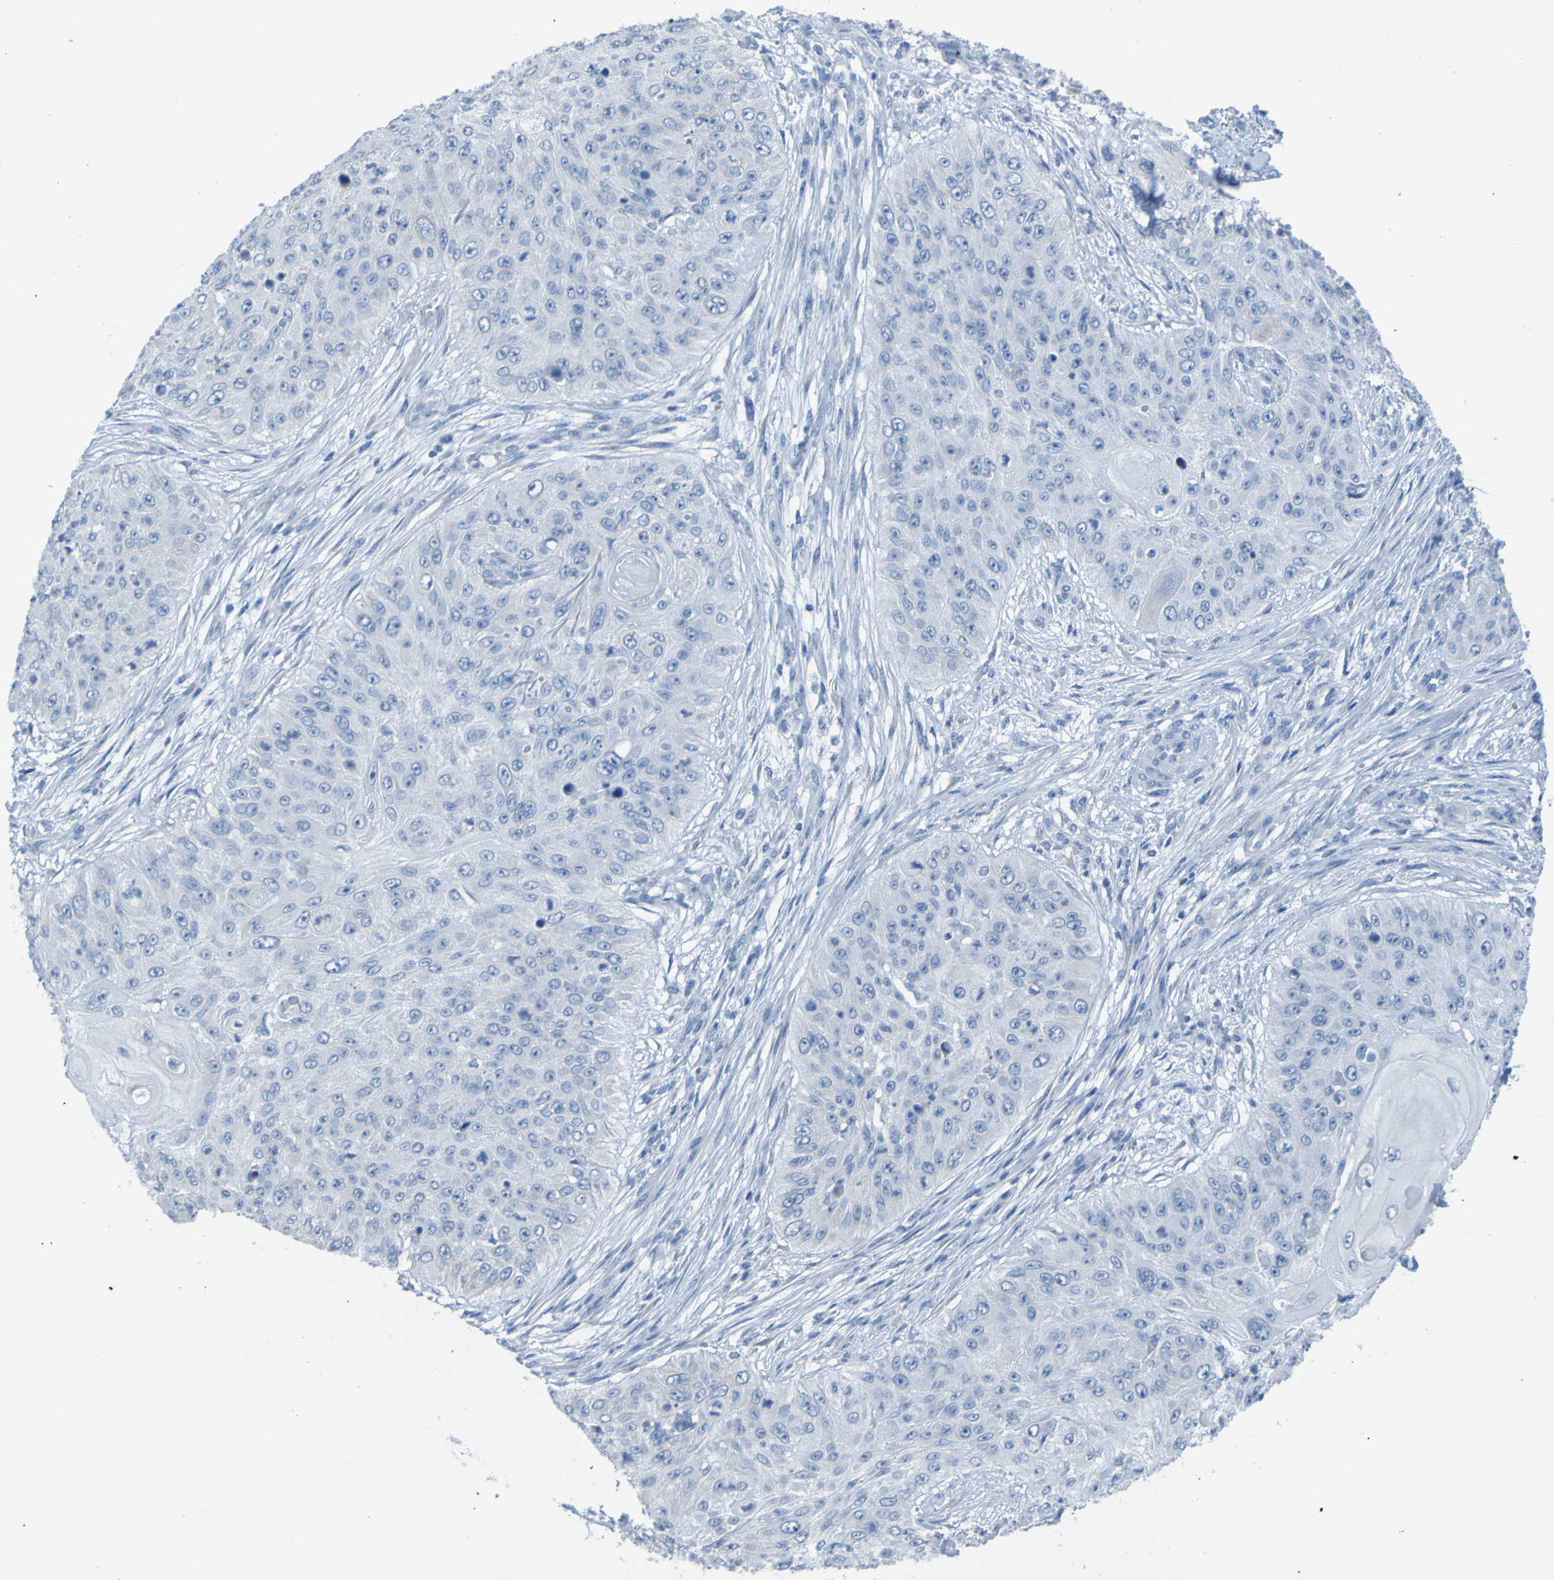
{"staining": {"intensity": "negative", "quantity": "none", "location": "none"}, "tissue": "skin cancer", "cell_type": "Tumor cells", "image_type": "cancer", "snomed": [{"axis": "morphology", "description": "Squamous cell carcinoma, NOS"}, {"axis": "topography", "description": "Skin"}], "caption": "High magnification brightfield microscopy of squamous cell carcinoma (skin) stained with DAB (3,3'-diaminobenzidine) (brown) and counterstained with hematoxylin (blue): tumor cells show no significant positivity.", "gene": "ACMSD", "patient": {"sex": "female", "age": 80}}